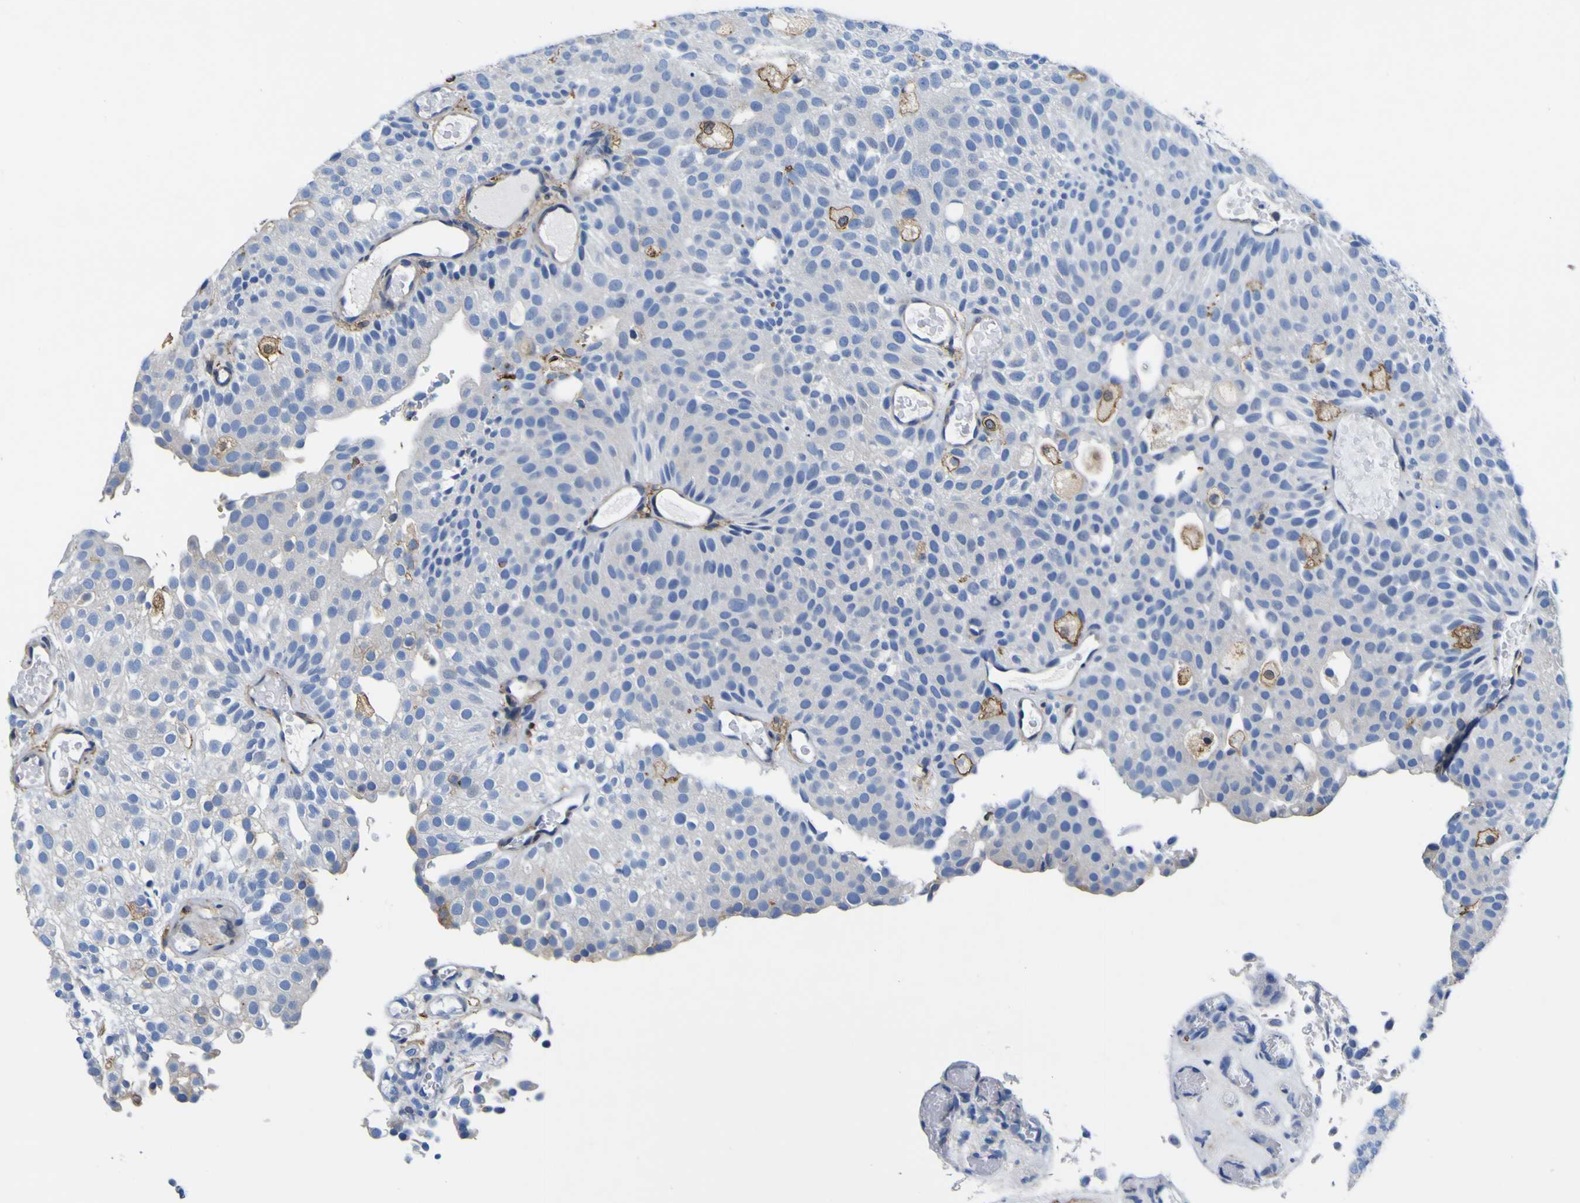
{"staining": {"intensity": "negative", "quantity": "none", "location": "none"}, "tissue": "urothelial cancer", "cell_type": "Tumor cells", "image_type": "cancer", "snomed": [{"axis": "morphology", "description": "Urothelial carcinoma, Low grade"}, {"axis": "topography", "description": "Urinary bladder"}], "caption": "There is no significant staining in tumor cells of urothelial cancer.", "gene": "PXDN", "patient": {"sex": "male", "age": 78}}